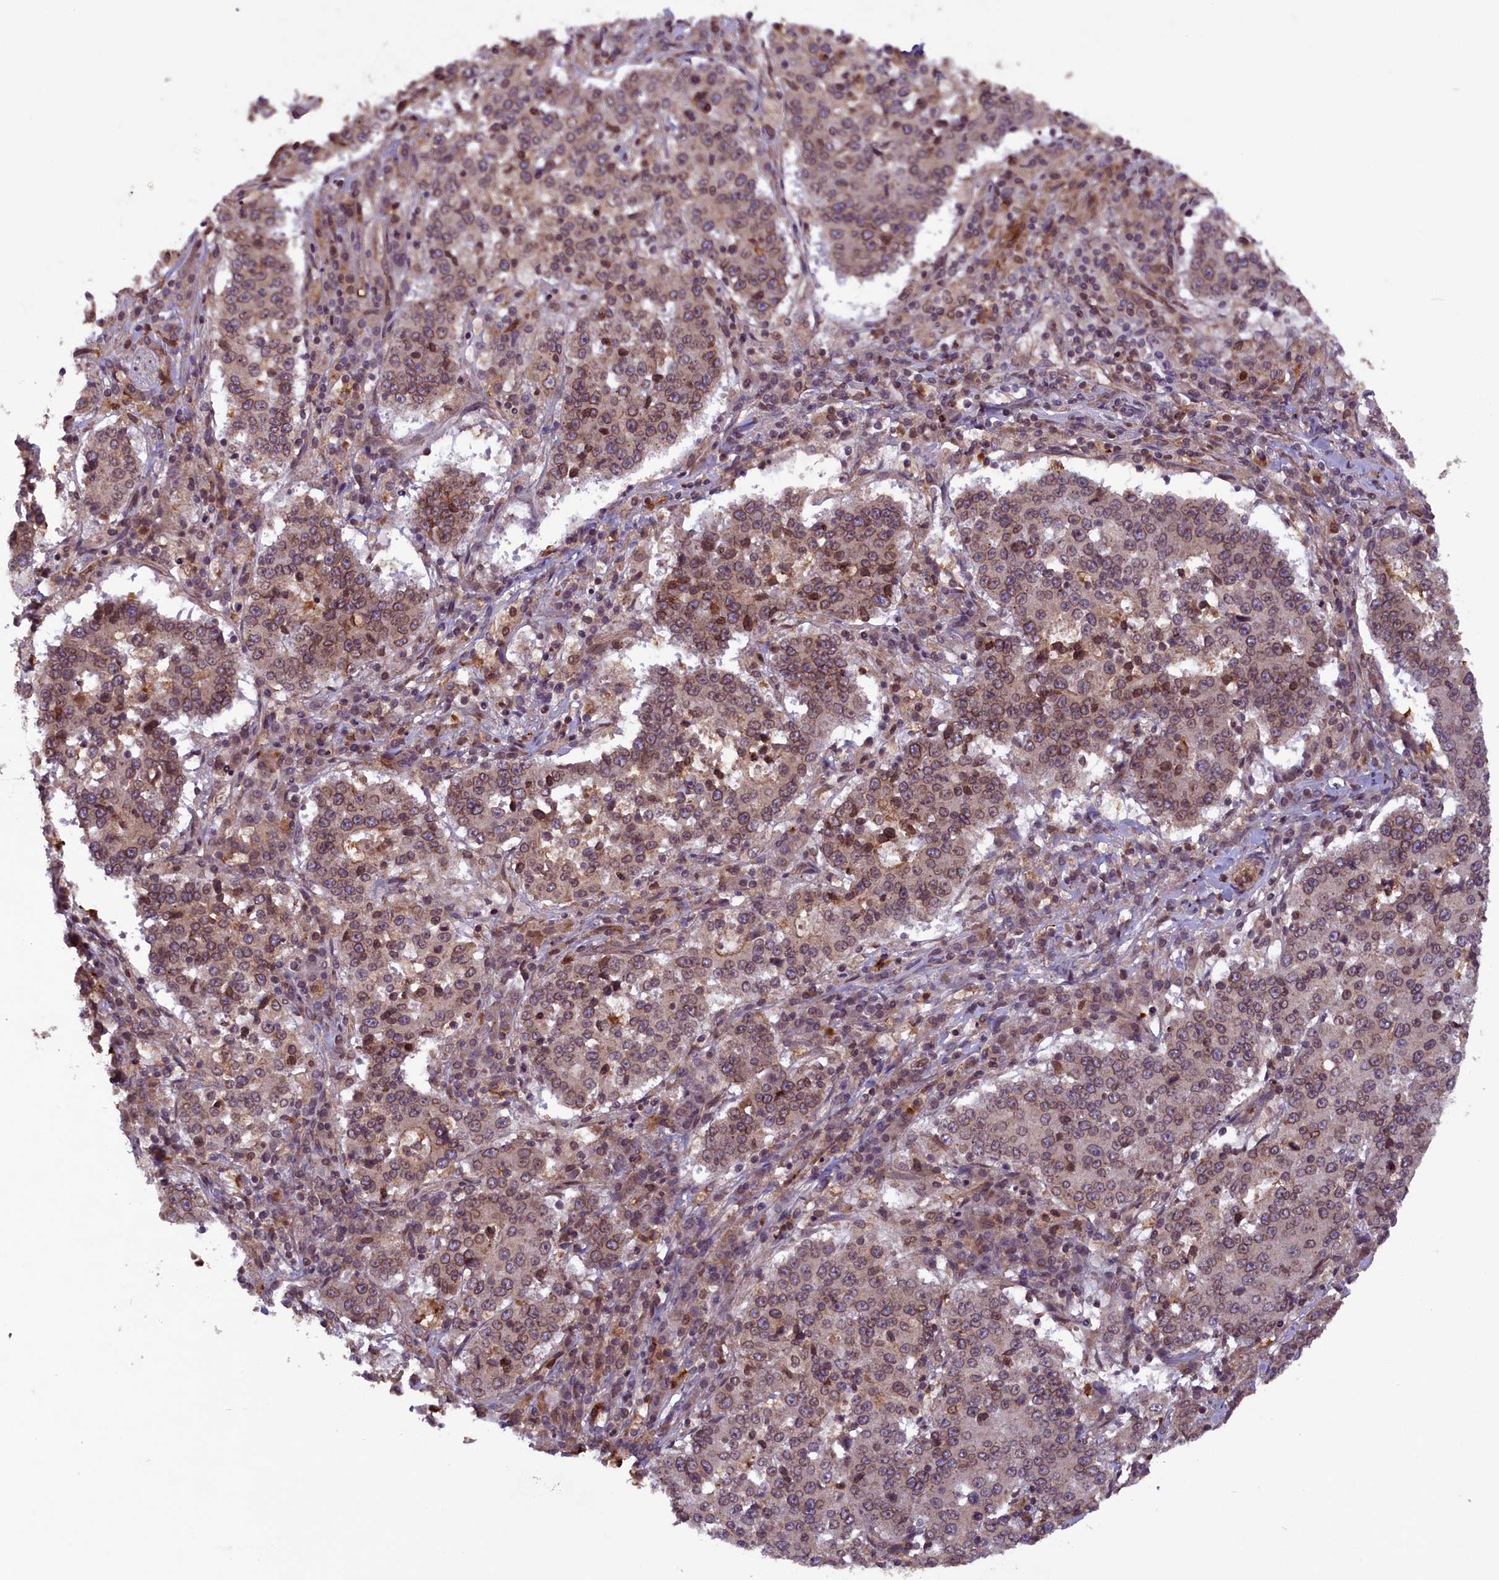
{"staining": {"intensity": "moderate", "quantity": "25%-75%", "location": "cytoplasmic/membranous,nuclear"}, "tissue": "stomach cancer", "cell_type": "Tumor cells", "image_type": "cancer", "snomed": [{"axis": "morphology", "description": "Adenocarcinoma, NOS"}, {"axis": "topography", "description": "Stomach"}], "caption": "A high-resolution photomicrograph shows immunohistochemistry staining of stomach cancer (adenocarcinoma), which exhibits moderate cytoplasmic/membranous and nuclear expression in about 25%-75% of tumor cells.", "gene": "CCDC125", "patient": {"sex": "male", "age": 59}}